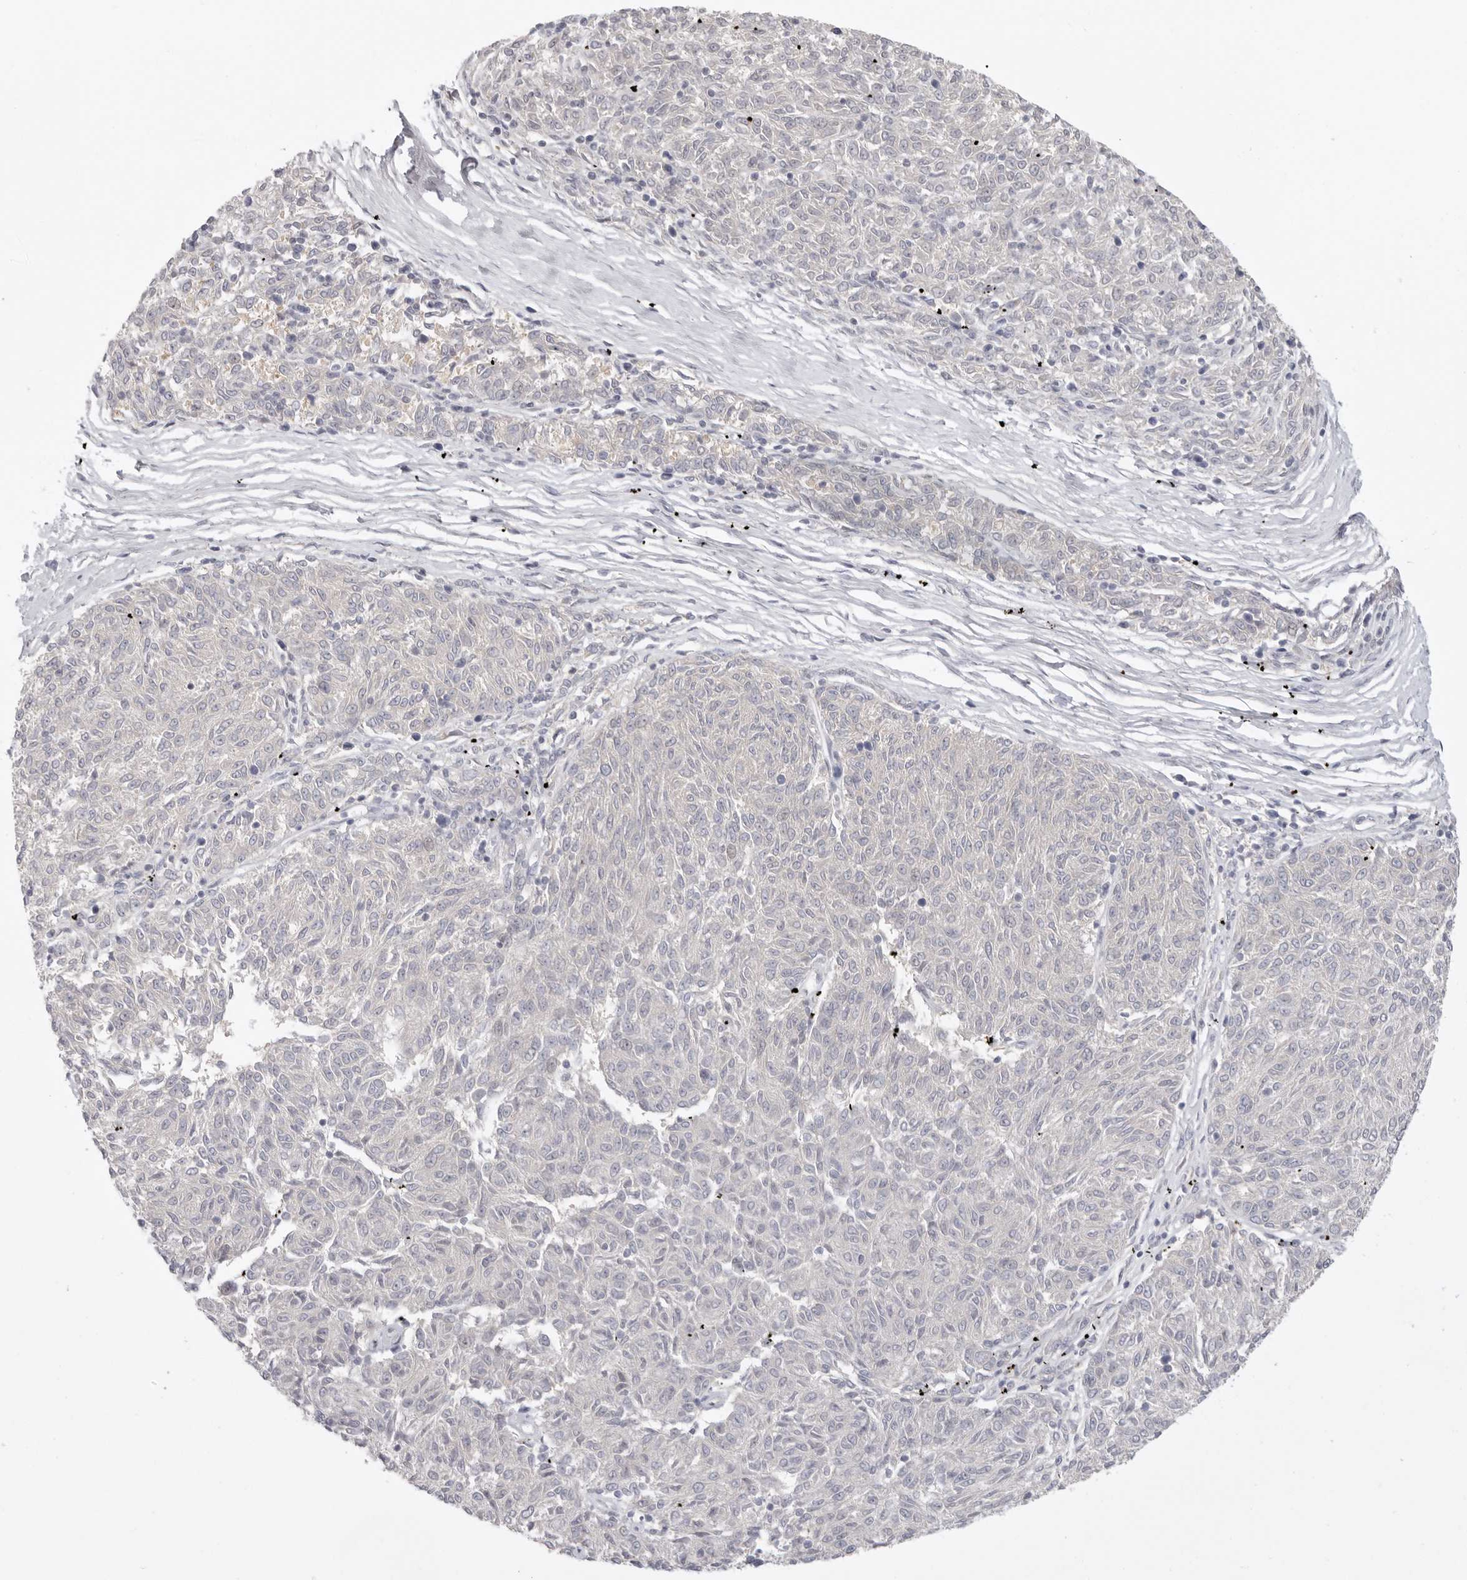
{"staining": {"intensity": "negative", "quantity": "none", "location": "none"}, "tissue": "melanoma", "cell_type": "Tumor cells", "image_type": "cancer", "snomed": [{"axis": "morphology", "description": "Malignant melanoma, NOS"}, {"axis": "topography", "description": "Skin"}], "caption": "High power microscopy histopathology image of an immunohistochemistry (IHC) histopathology image of malignant melanoma, revealing no significant staining in tumor cells. The staining is performed using DAB brown chromogen with nuclei counter-stained in using hematoxylin.", "gene": "AHDC1", "patient": {"sex": "female", "age": 72}}